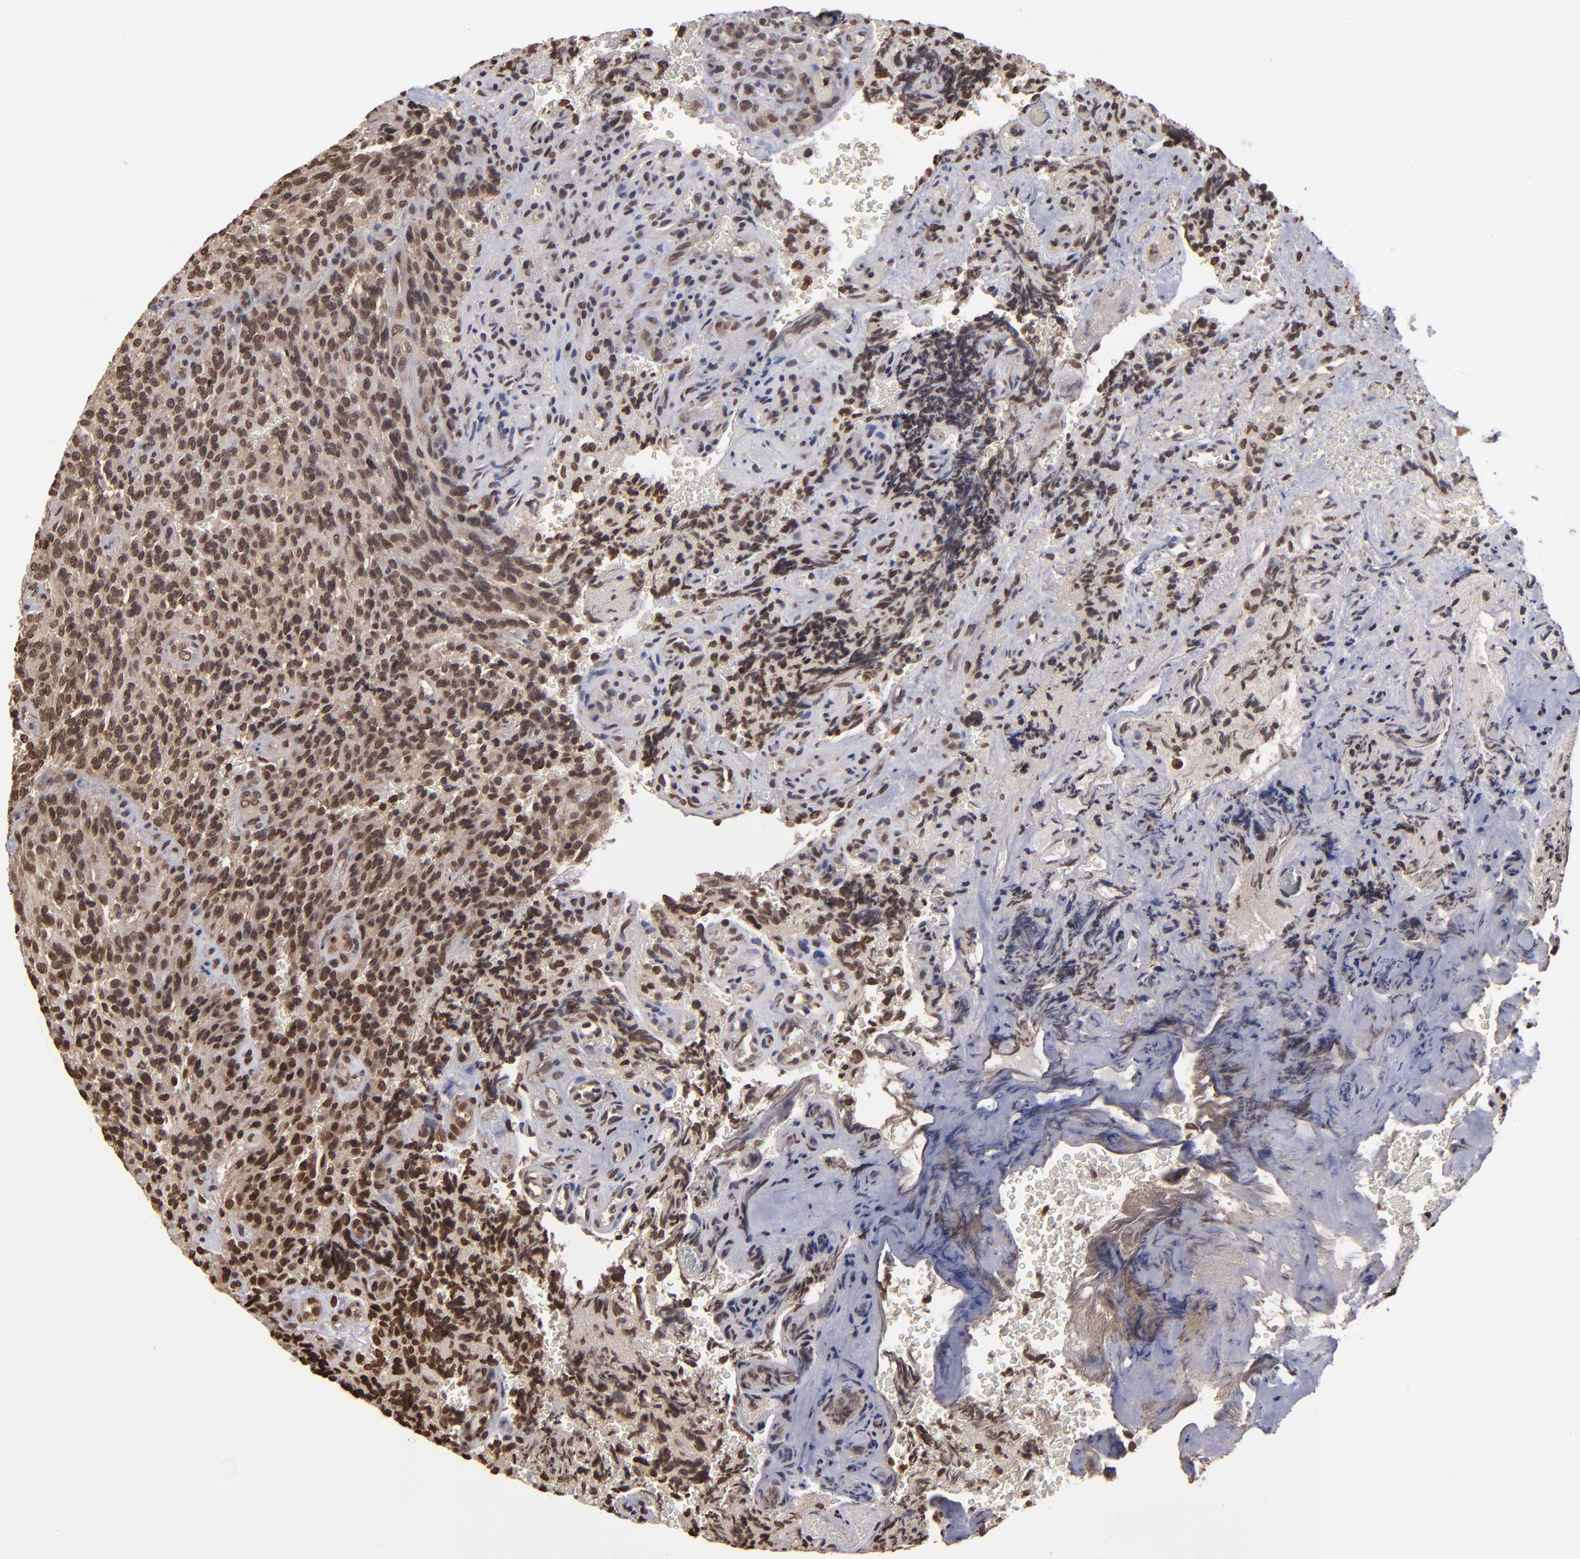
{"staining": {"intensity": "moderate", "quantity": ">75%", "location": "nuclear"}, "tissue": "glioma", "cell_type": "Tumor cells", "image_type": "cancer", "snomed": [{"axis": "morphology", "description": "Normal tissue, NOS"}, {"axis": "morphology", "description": "Glioma, malignant, High grade"}, {"axis": "topography", "description": "Cerebral cortex"}], "caption": "Moderate nuclear protein expression is present in about >75% of tumor cells in malignant glioma (high-grade).", "gene": "AKT1", "patient": {"sex": "male", "age": 56}}